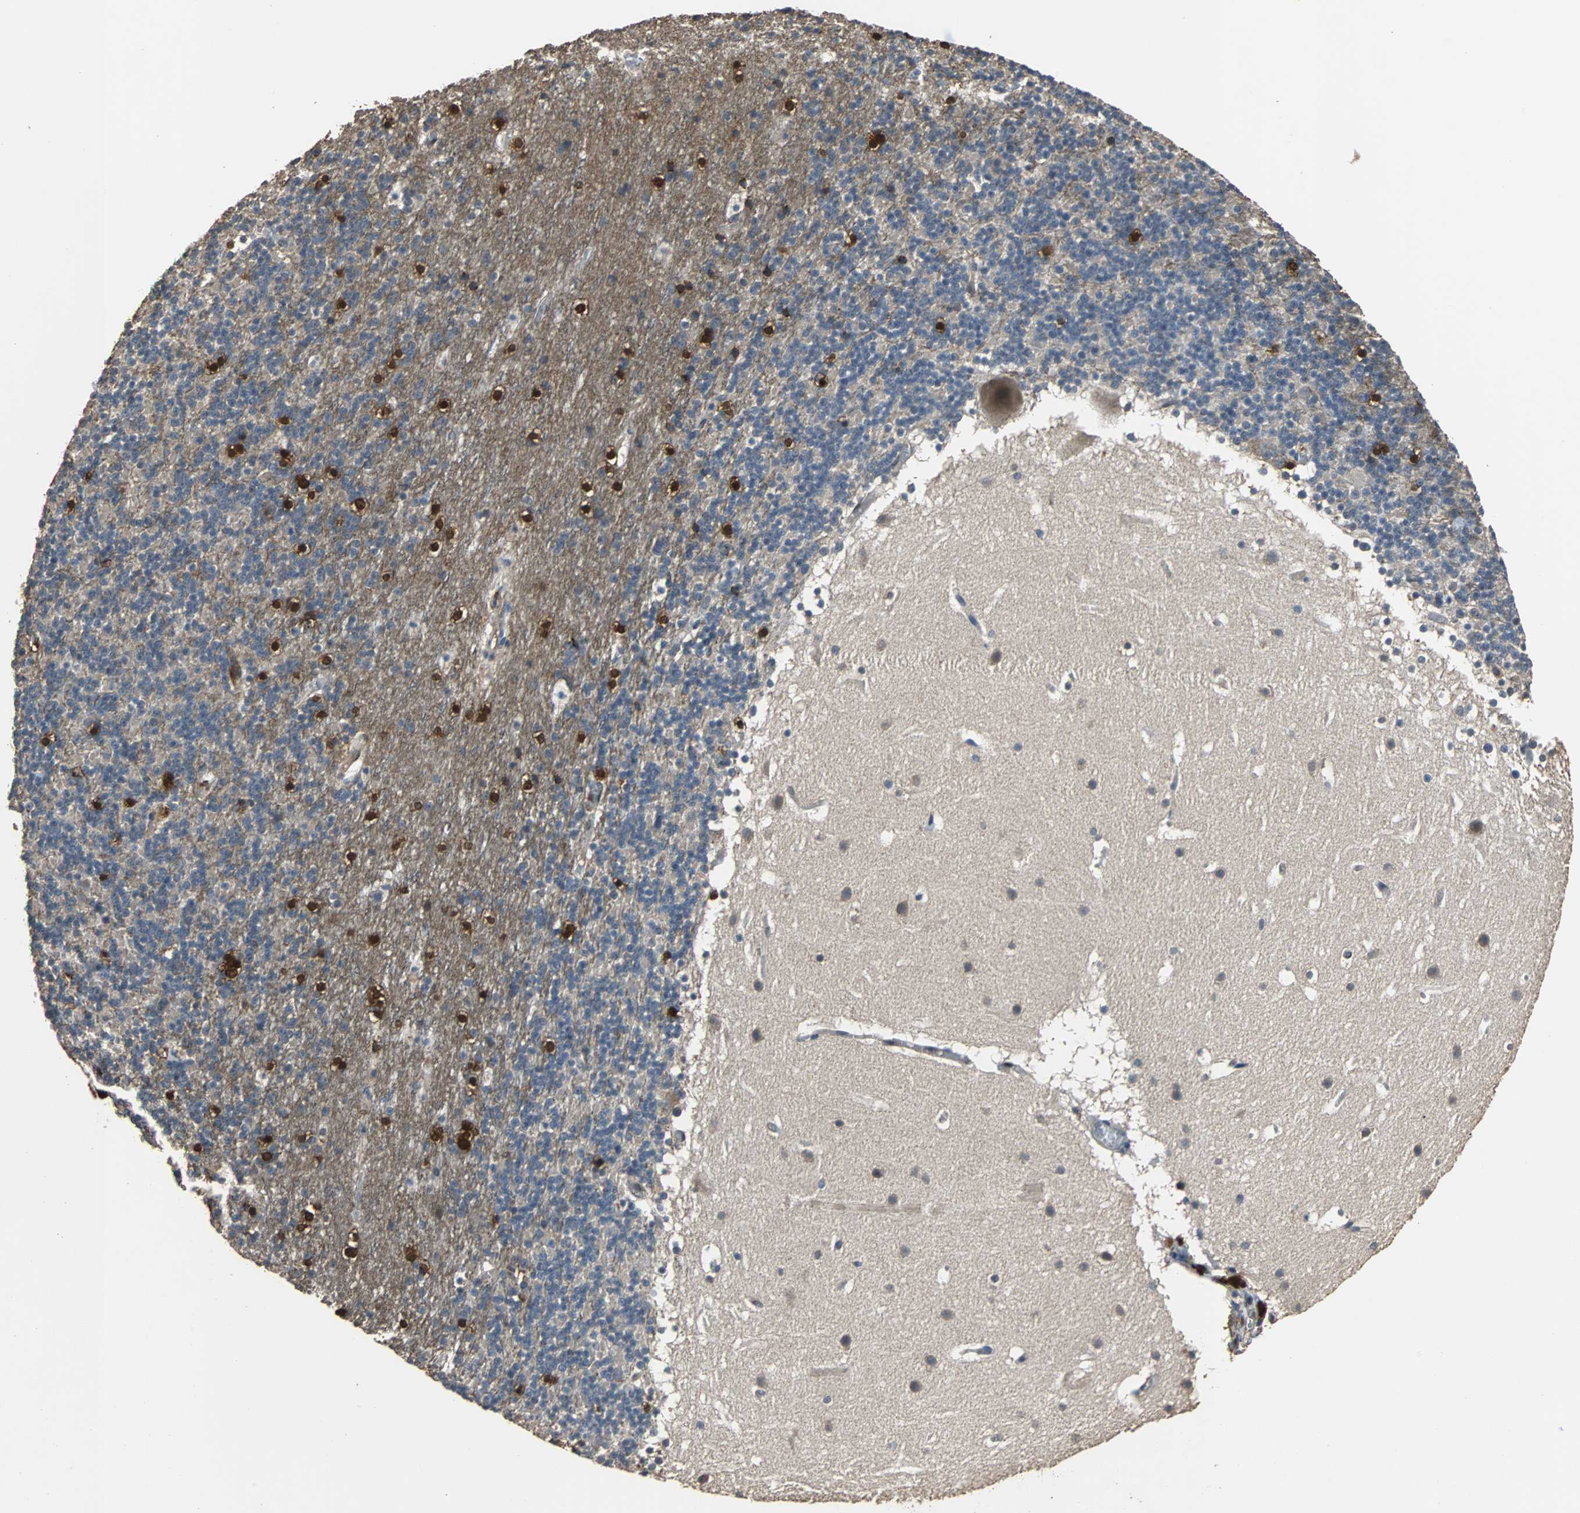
{"staining": {"intensity": "strong", "quantity": "<25%", "location": "cytoplasmic/membranous,nuclear"}, "tissue": "cerebellum", "cell_type": "Cells in granular layer", "image_type": "normal", "snomed": [{"axis": "morphology", "description": "Normal tissue, NOS"}, {"axis": "topography", "description": "Cerebellum"}], "caption": "Protein staining of normal cerebellum demonstrates strong cytoplasmic/membranous,nuclear expression in approximately <25% of cells in granular layer. The protein of interest is stained brown, and the nuclei are stained in blue (DAB IHC with brightfield microscopy, high magnification).", "gene": "NDRG1", "patient": {"sex": "male", "age": 45}}